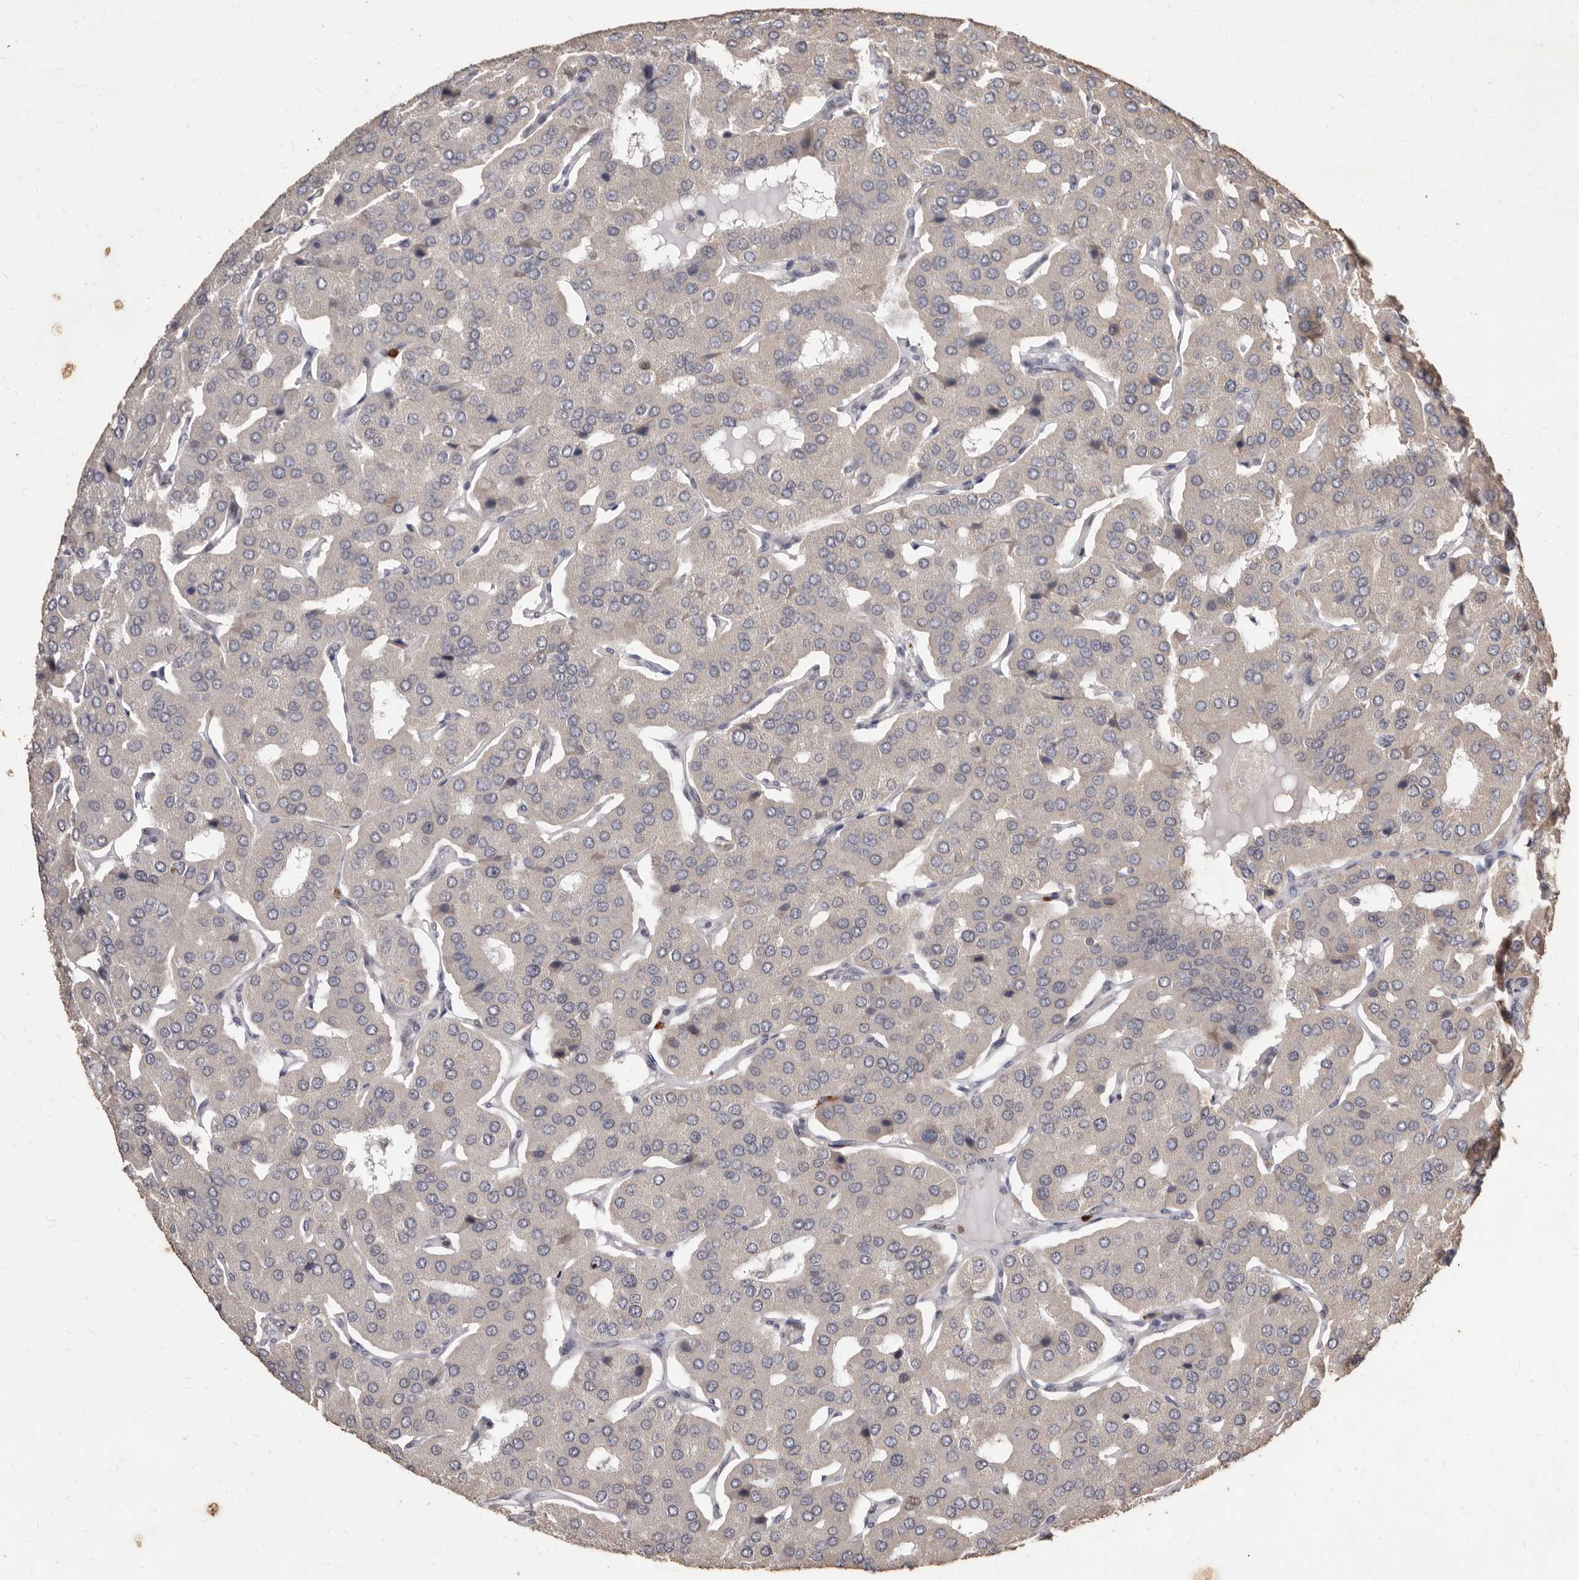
{"staining": {"intensity": "negative", "quantity": "none", "location": "none"}, "tissue": "parathyroid gland", "cell_type": "Glandular cells", "image_type": "normal", "snomed": [{"axis": "morphology", "description": "Normal tissue, NOS"}, {"axis": "morphology", "description": "Adenoma, NOS"}, {"axis": "topography", "description": "Parathyroid gland"}], "caption": "DAB (3,3'-diaminobenzidine) immunohistochemical staining of benign parathyroid gland displays no significant staining in glandular cells.", "gene": "ACLY", "patient": {"sex": "female", "age": 86}}